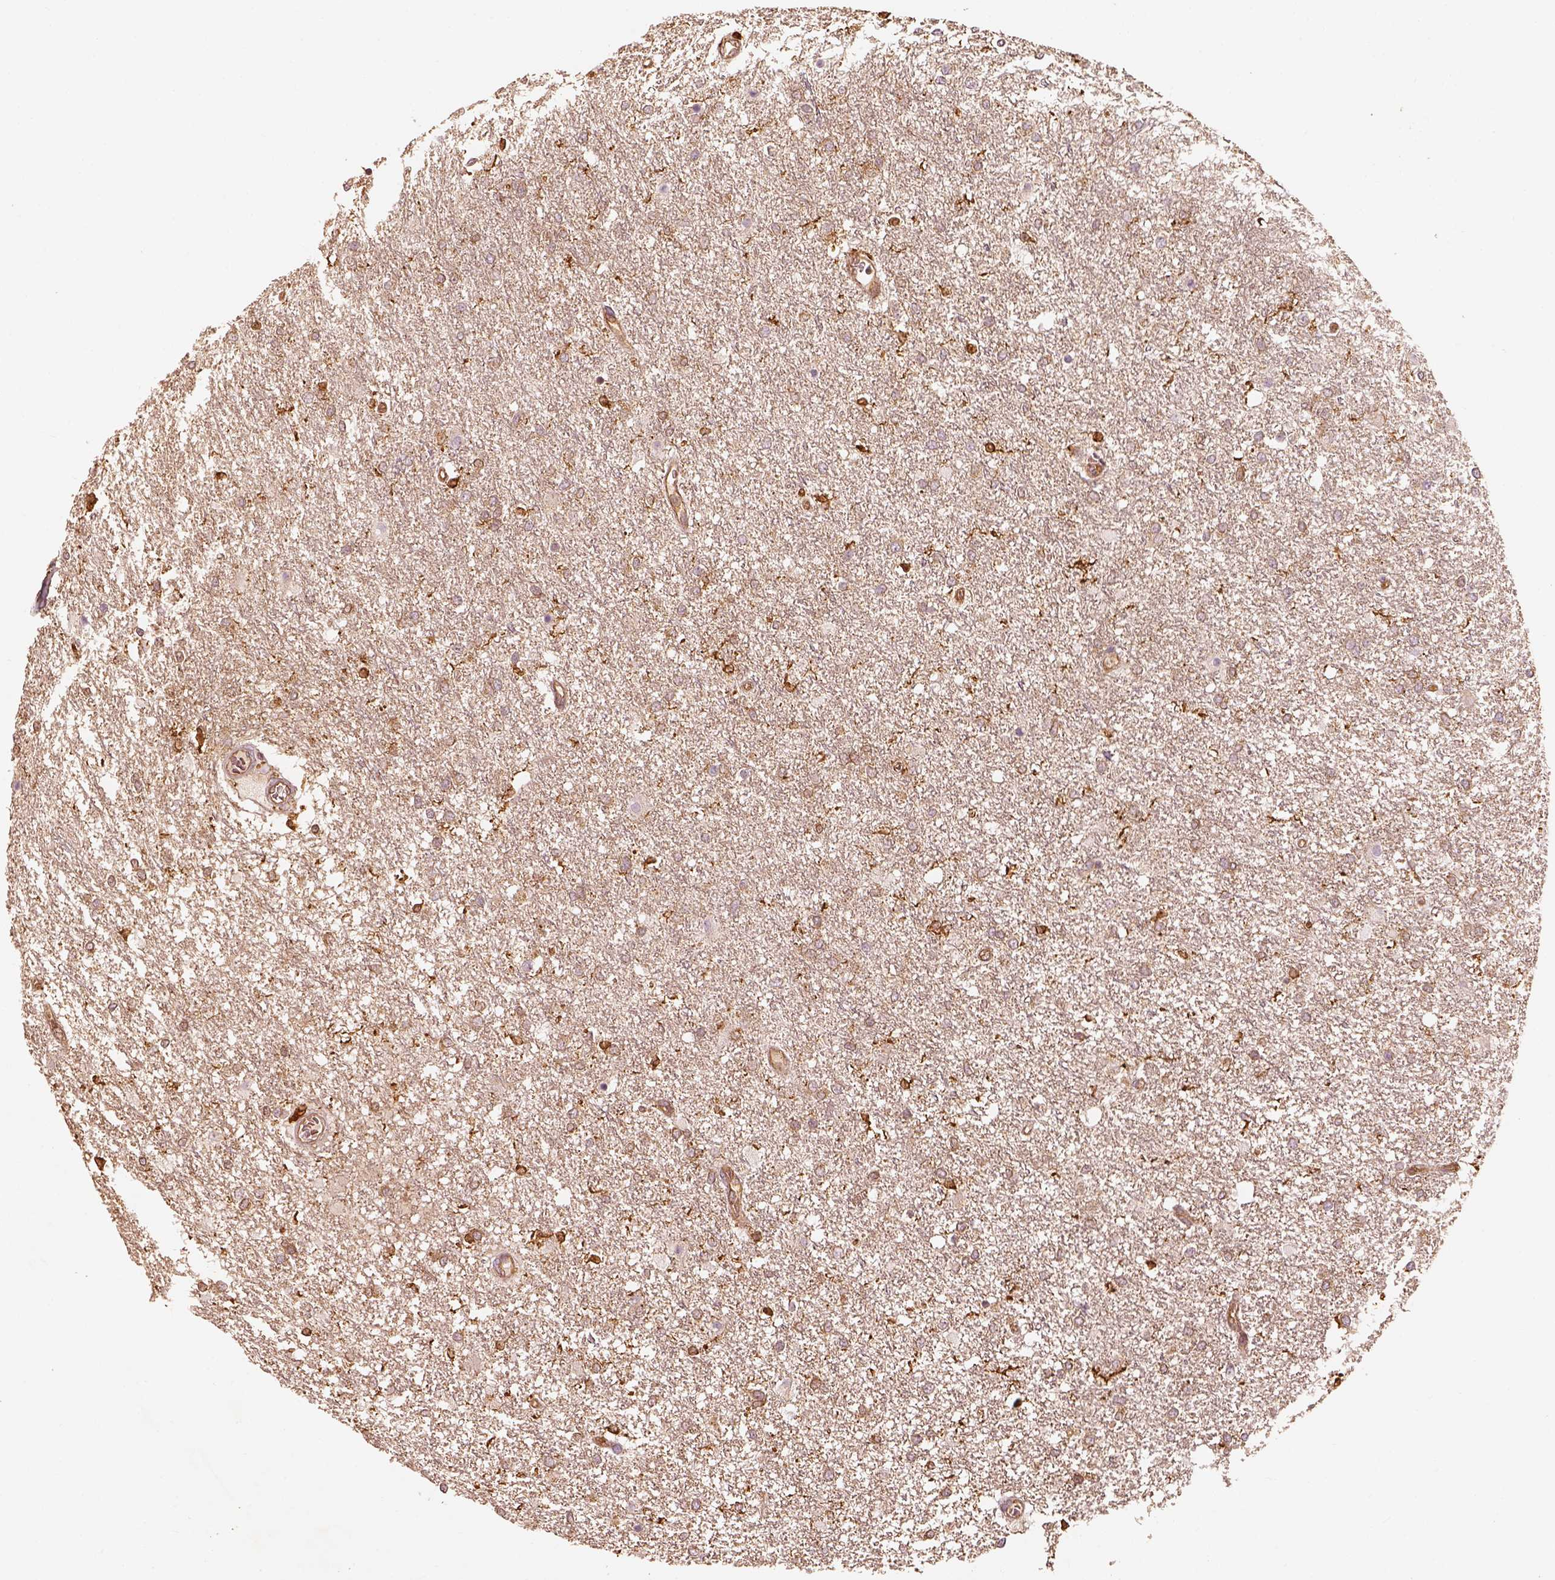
{"staining": {"intensity": "moderate", "quantity": "25%-75%", "location": "cytoplasmic/membranous"}, "tissue": "glioma", "cell_type": "Tumor cells", "image_type": "cancer", "snomed": [{"axis": "morphology", "description": "Glioma, malignant, High grade"}, {"axis": "topography", "description": "Brain"}], "caption": "A brown stain shows moderate cytoplasmic/membranous positivity of a protein in high-grade glioma (malignant) tumor cells.", "gene": "FSCN1", "patient": {"sex": "female", "age": 61}}